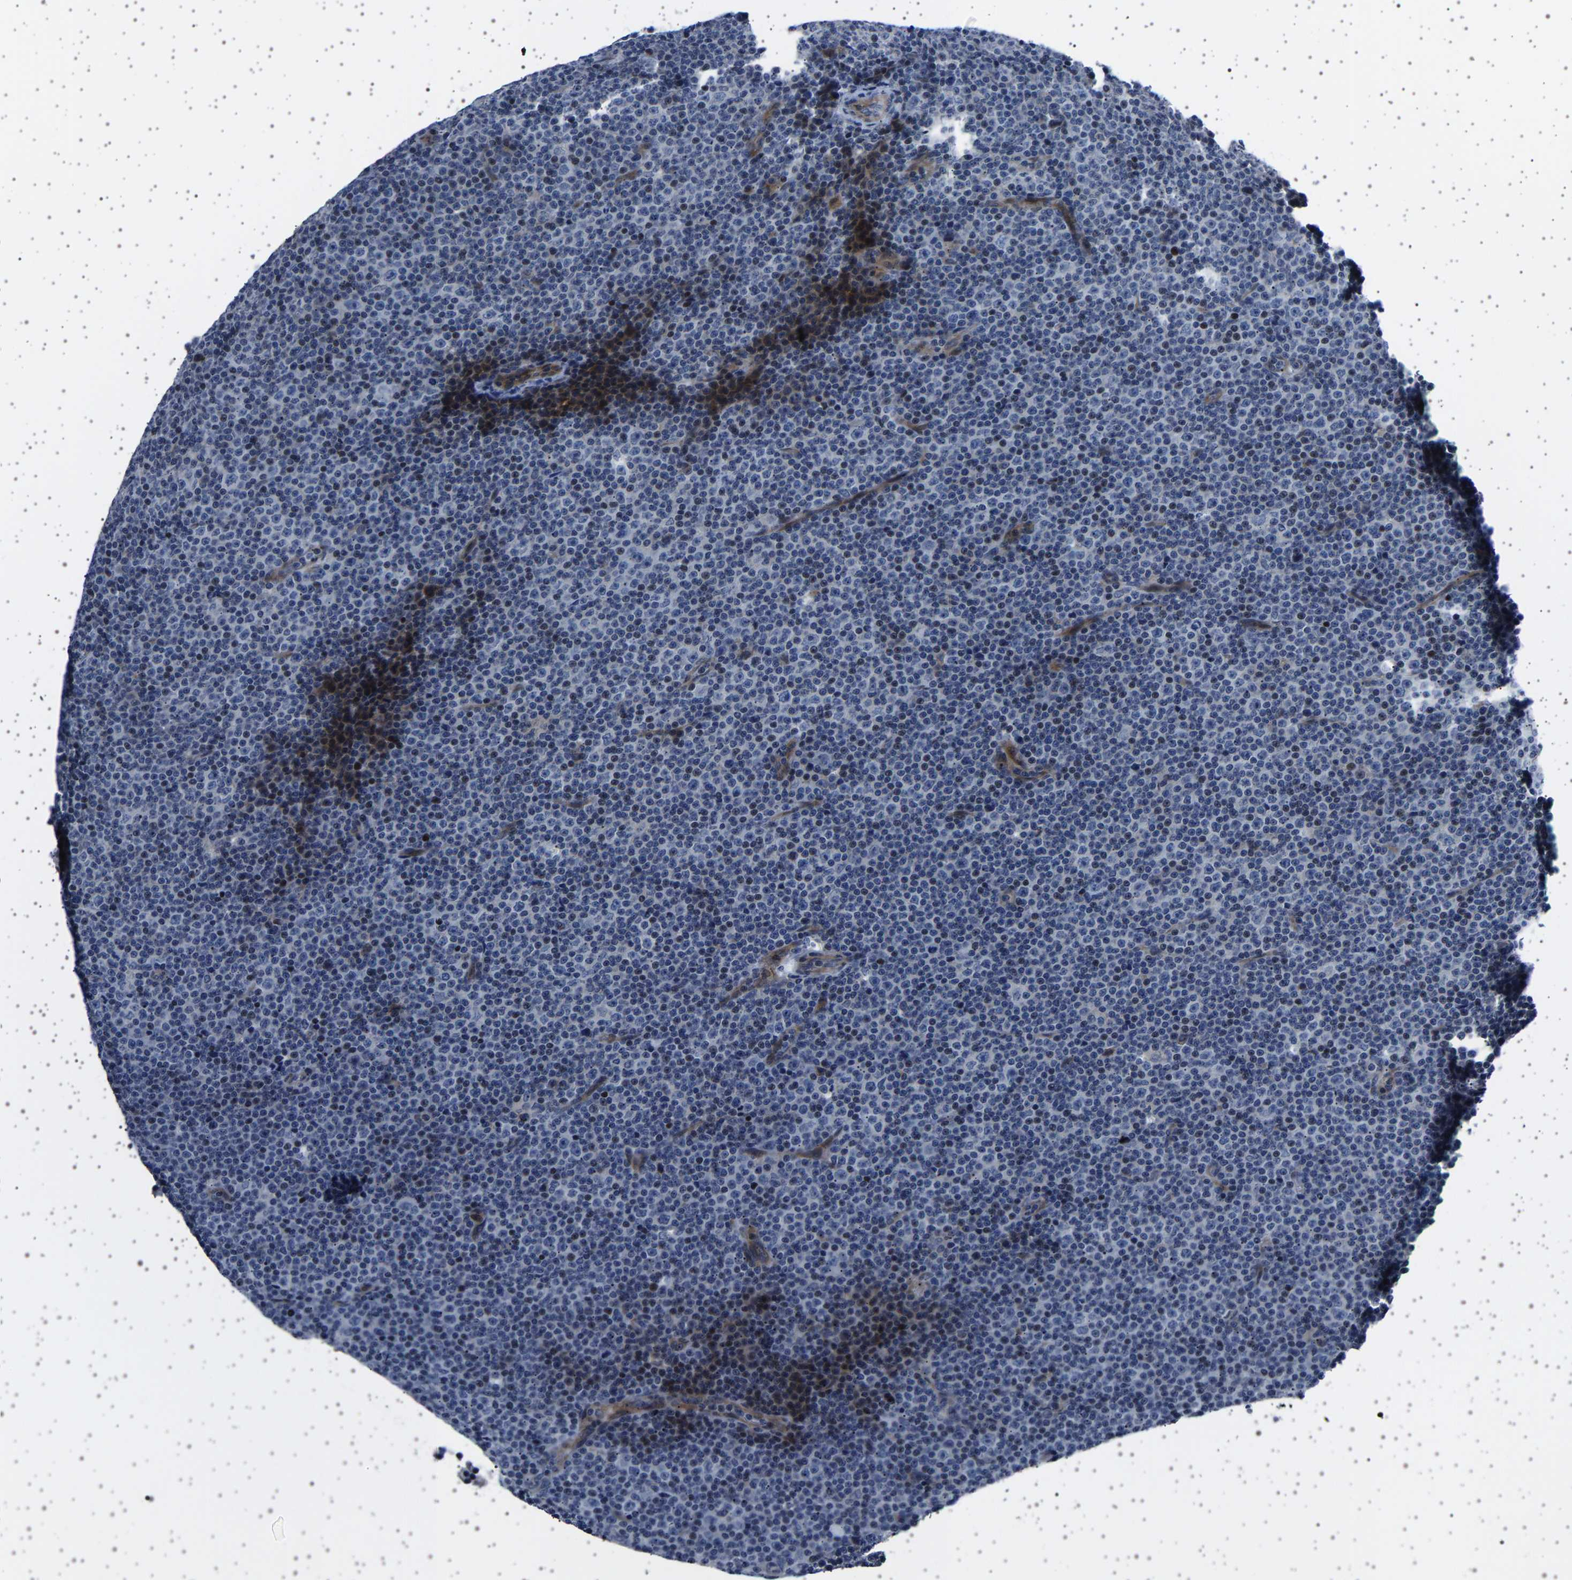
{"staining": {"intensity": "weak", "quantity": "<25%", "location": "nuclear"}, "tissue": "lymphoma", "cell_type": "Tumor cells", "image_type": "cancer", "snomed": [{"axis": "morphology", "description": "Malignant lymphoma, non-Hodgkin's type, Low grade"}, {"axis": "topography", "description": "Lymph node"}], "caption": "IHC image of lymphoma stained for a protein (brown), which displays no positivity in tumor cells.", "gene": "PAK5", "patient": {"sex": "female", "age": 67}}